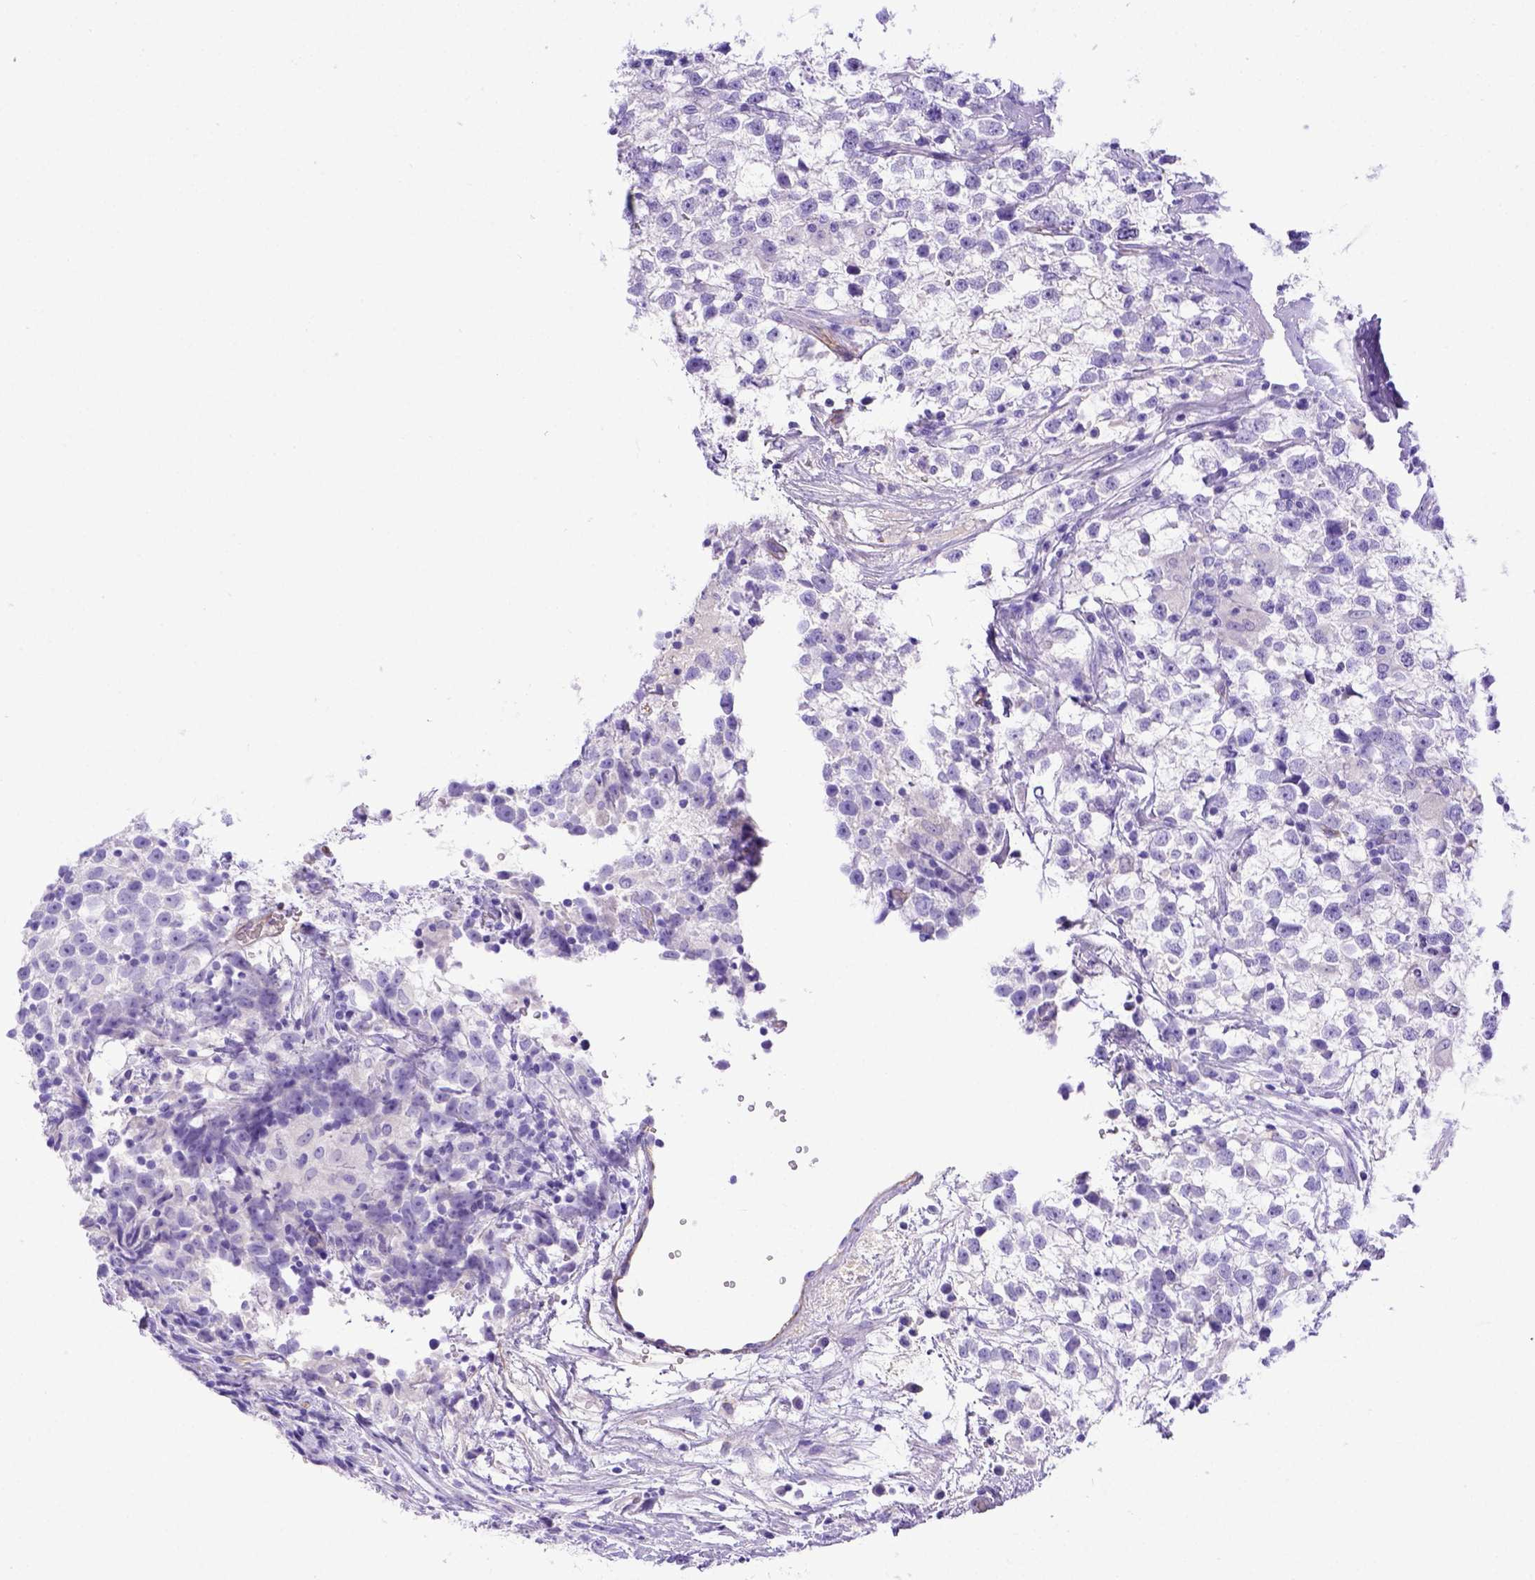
{"staining": {"intensity": "negative", "quantity": "none", "location": "none"}, "tissue": "testis cancer", "cell_type": "Tumor cells", "image_type": "cancer", "snomed": [{"axis": "morphology", "description": "Seminoma, NOS"}, {"axis": "topography", "description": "Testis"}], "caption": "High magnification brightfield microscopy of testis cancer (seminoma) stained with DAB (3,3'-diaminobenzidine) (brown) and counterstained with hematoxylin (blue): tumor cells show no significant positivity.", "gene": "LRRC18", "patient": {"sex": "male", "age": 31}}